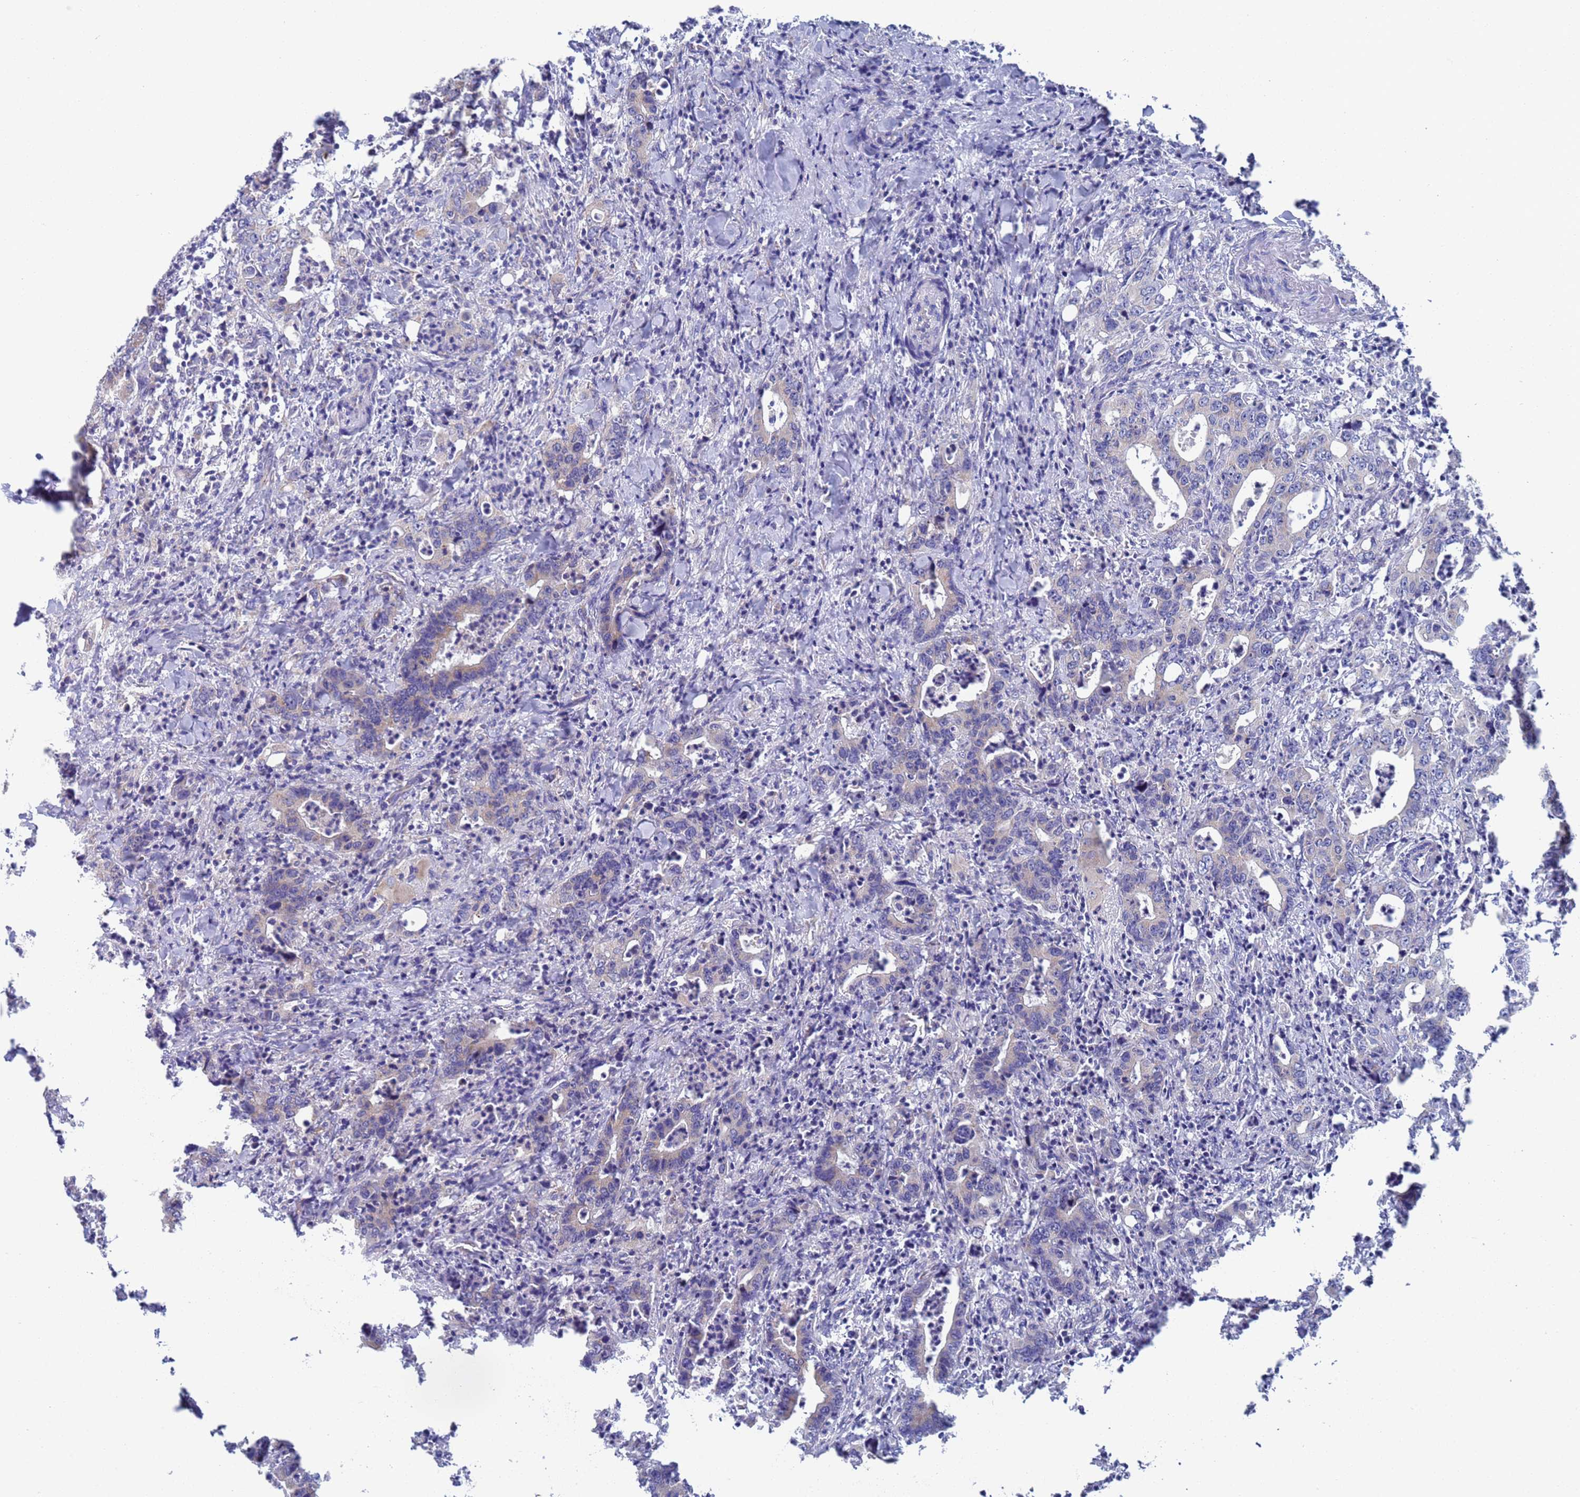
{"staining": {"intensity": "negative", "quantity": "none", "location": "none"}, "tissue": "colorectal cancer", "cell_type": "Tumor cells", "image_type": "cancer", "snomed": [{"axis": "morphology", "description": "Adenocarcinoma, NOS"}, {"axis": "topography", "description": "Colon"}], "caption": "This is an immunohistochemistry micrograph of human adenocarcinoma (colorectal). There is no expression in tumor cells.", "gene": "PET117", "patient": {"sex": "female", "age": 75}}